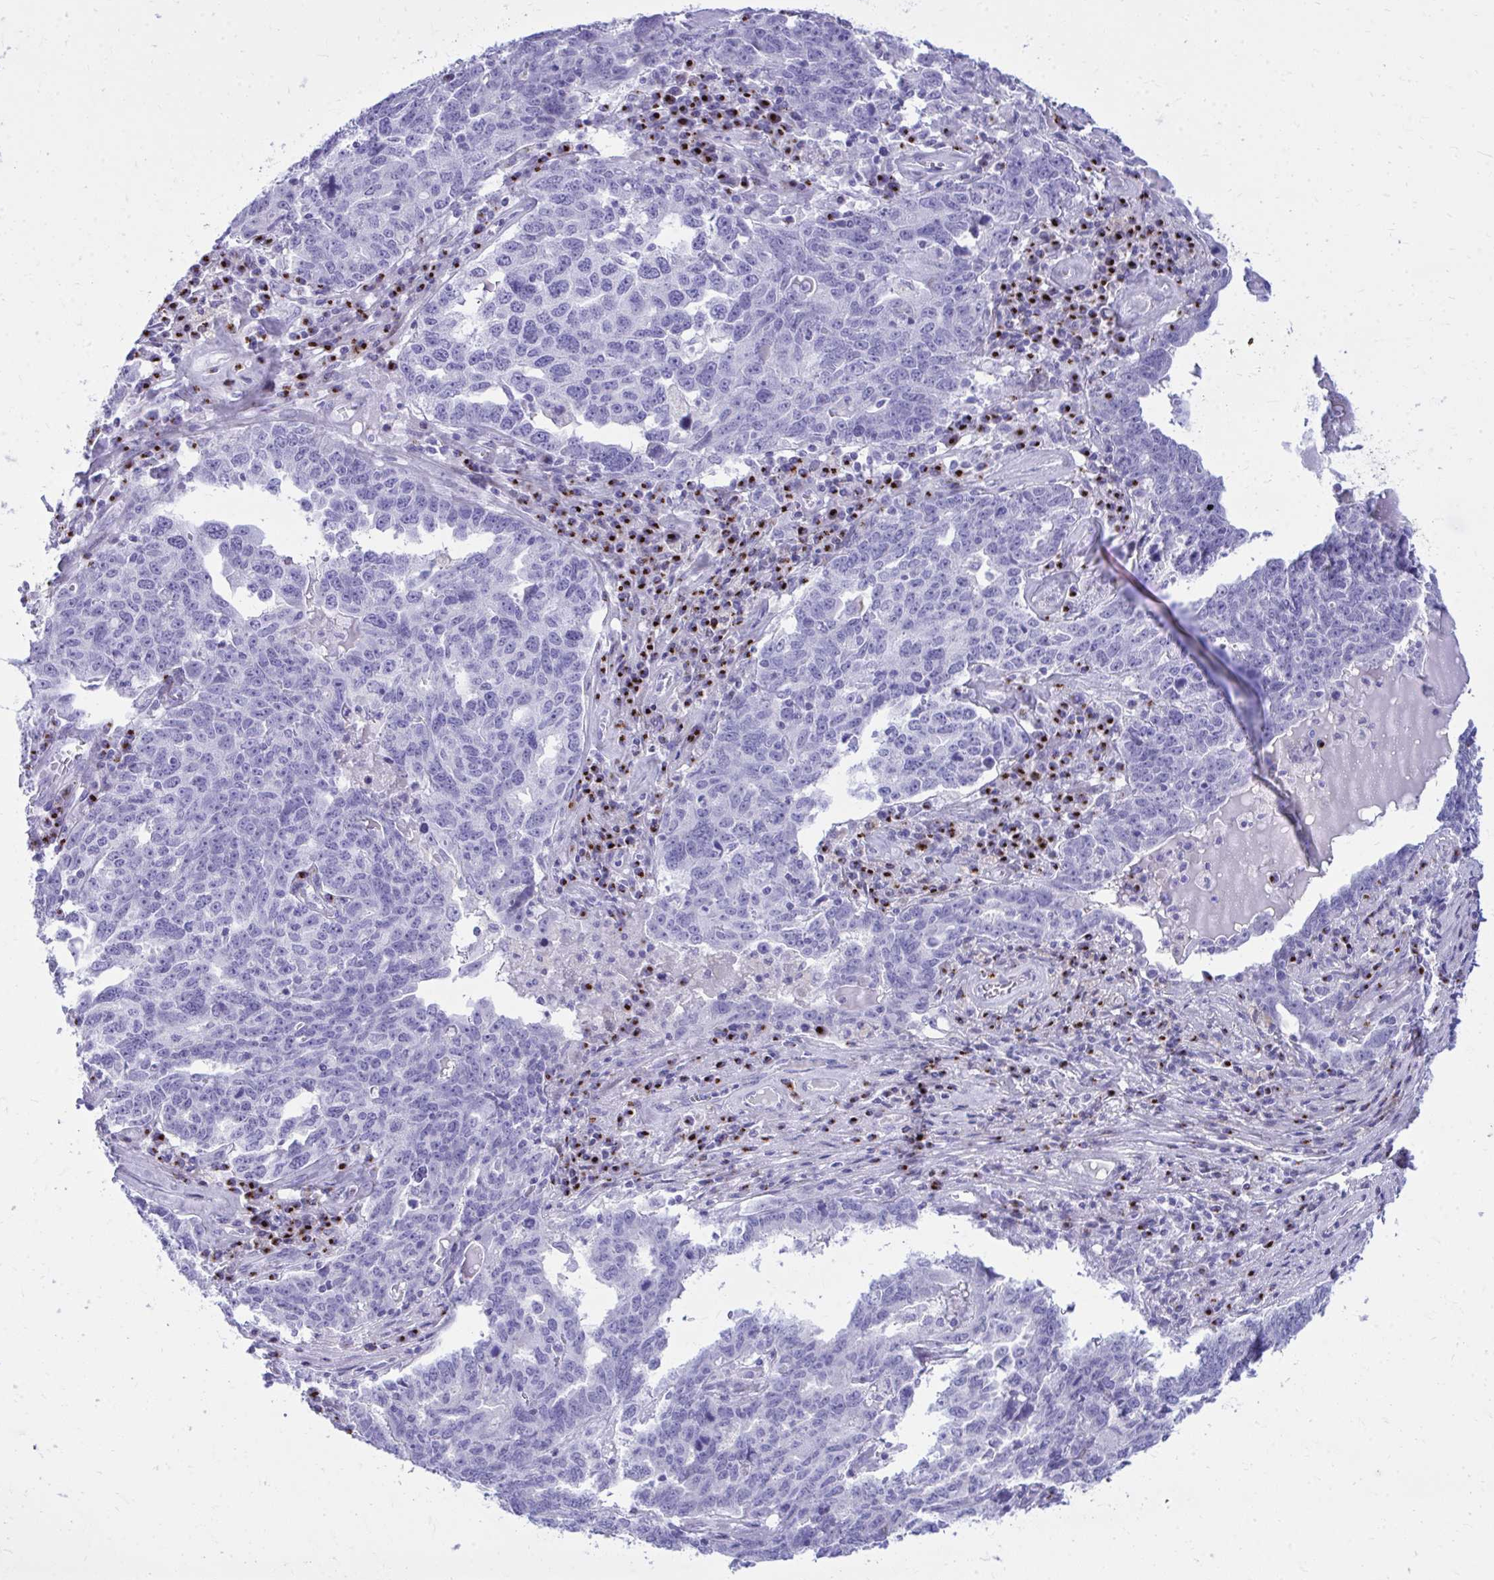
{"staining": {"intensity": "negative", "quantity": "none", "location": "none"}, "tissue": "ovarian cancer", "cell_type": "Tumor cells", "image_type": "cancer", "snomed": [{"axis": "morphology", "description": "Carcinoma, endometroid"}, {"axis": "topography", "description": "Ovary"}], "caption": "There is no significant staining in tumor cells of endometroid carcinoma (ovarian). (DAB (3,3'-diaminobenzidine) immunohistochemistry, high magnification).", "gene": "ANKDD1B", "patient": {"sex": "female", "age": 62}}